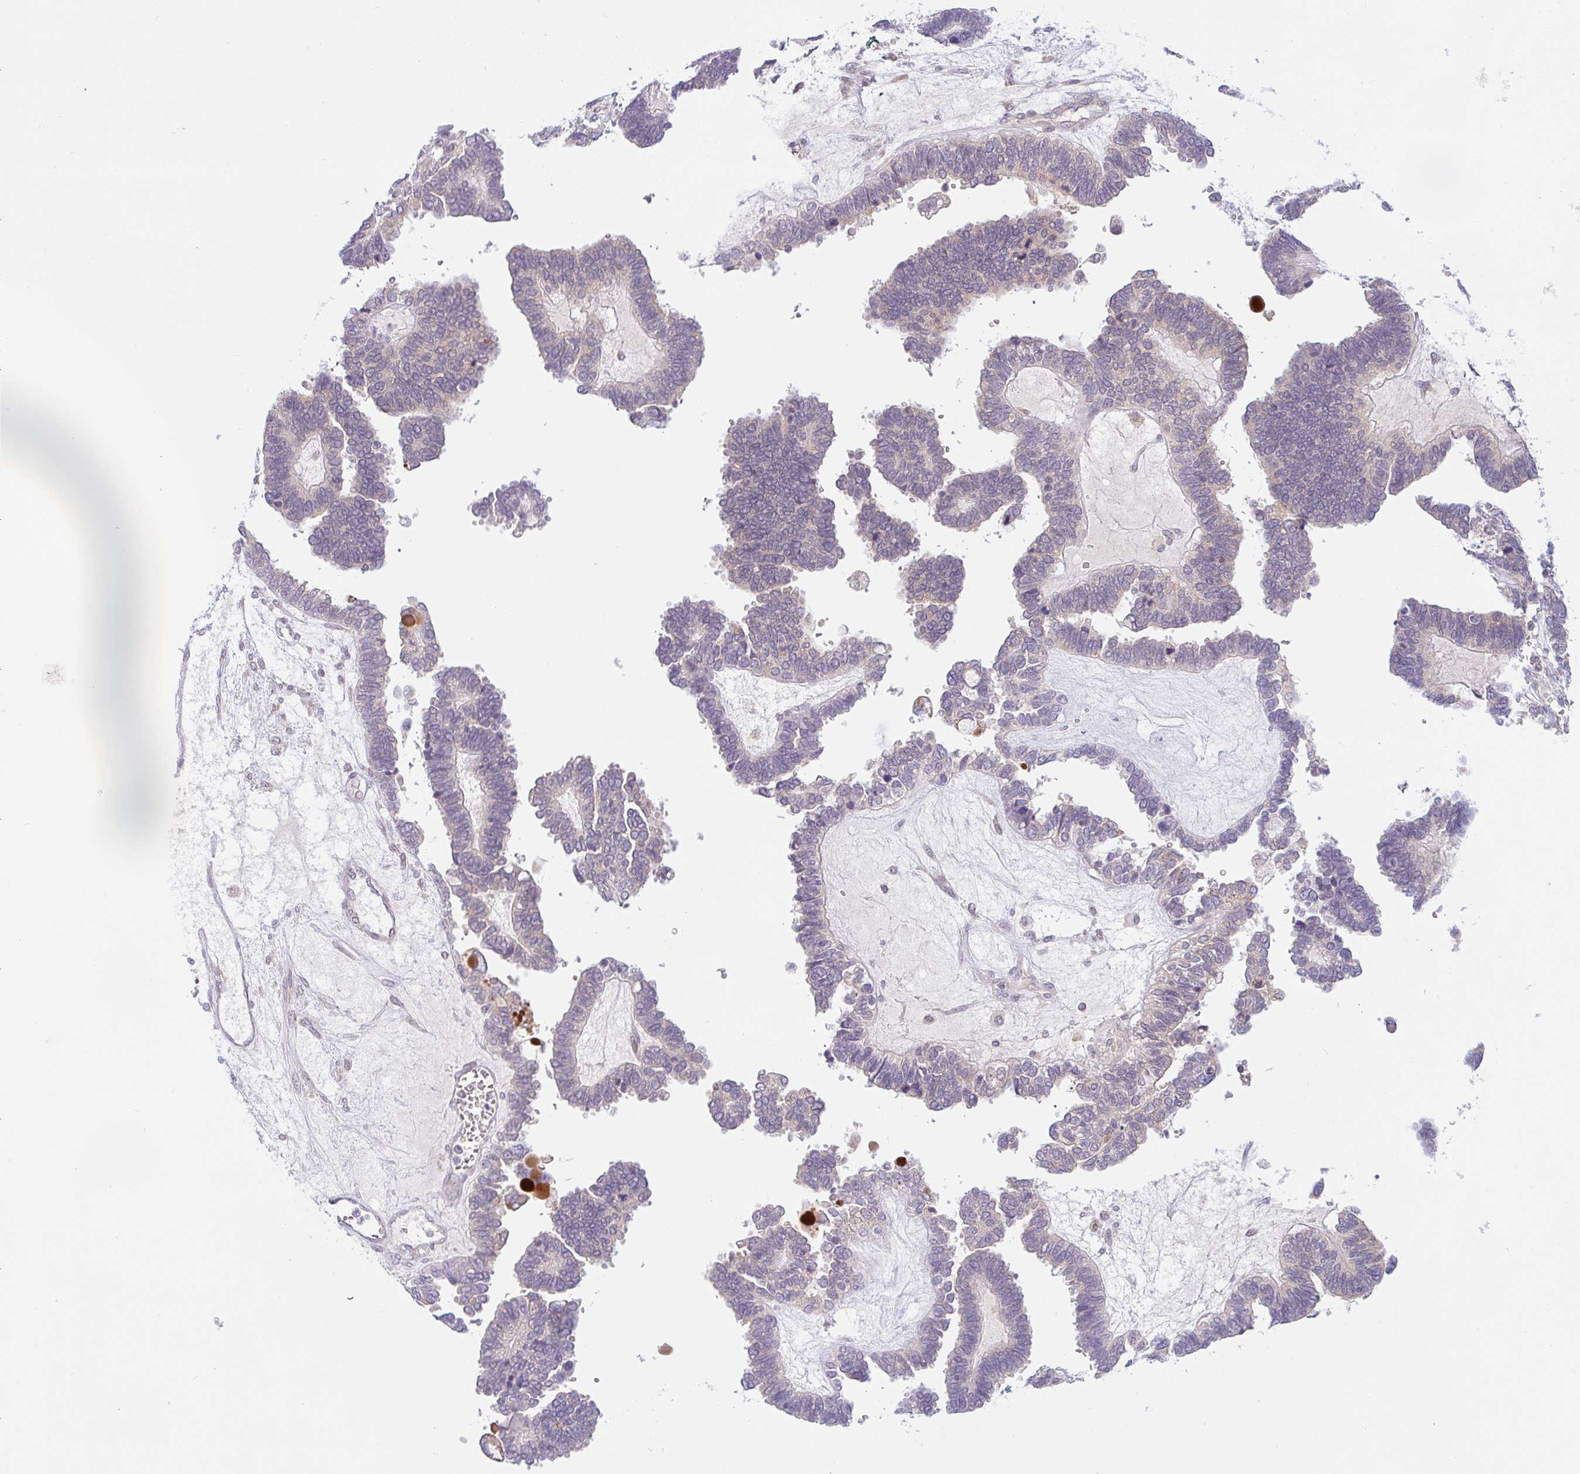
{"staining": {"intensity": "weak", "quantity": "<25%", "location": "cytoplasmic/membranous"}, "tissue": "ovarian cancer", "cell_type": "Tumor cells", "image_type": "cancer", "snomed": [{"axis": "morphology", "description": "Cystadenocarcinoma, serous, NOS"}, {"axis": "topography", "description": "Ovary"}], "caption": "DAB immunohistochemical staining of serous cystadenocarcinoma (ovarian) exhibits no significant staining in tumor cells.", "gene": "DERL2", "patient": {"sex": "female", "age": 51}}